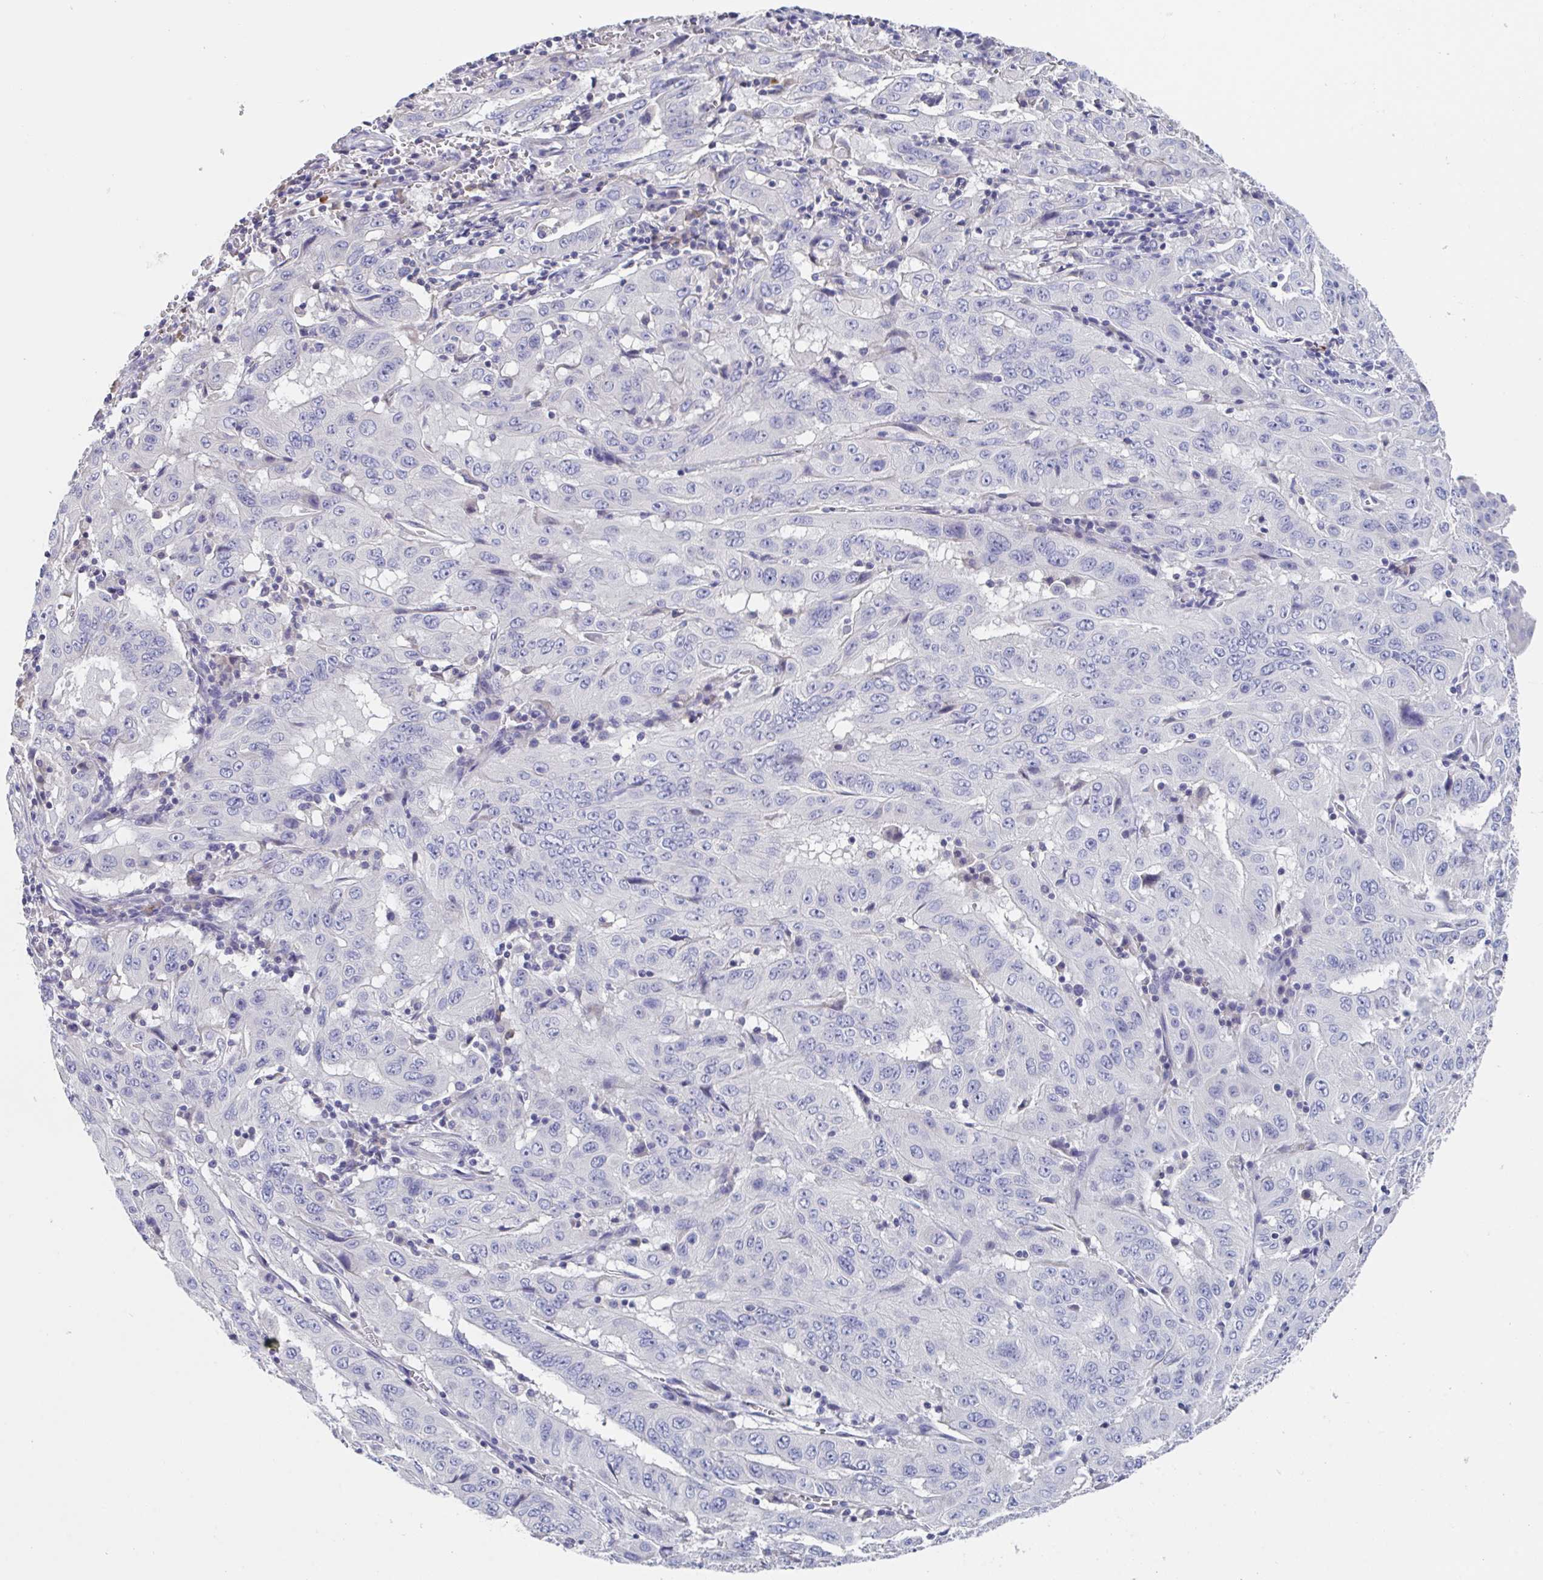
{"staining": {"intensity": "negative", "quantity": "none", "location": "none"}, "tissue": "pancreatic cancer", "cell_type": "Tumor cells", "image_type": "cancer", "snomed": [{"axis": "morphology", "description": "Adenocarcinoma, NOS"}, {"axis": "topography", "description": "Pancreas"}], "caption": "Tumor cells show no significant positivity in adenocarcinoma (pancreatic). (DAB immunohistochemistry, high magnification).", "gene": "LRRC58", "patient": {"sex": "male", "age": 63}}